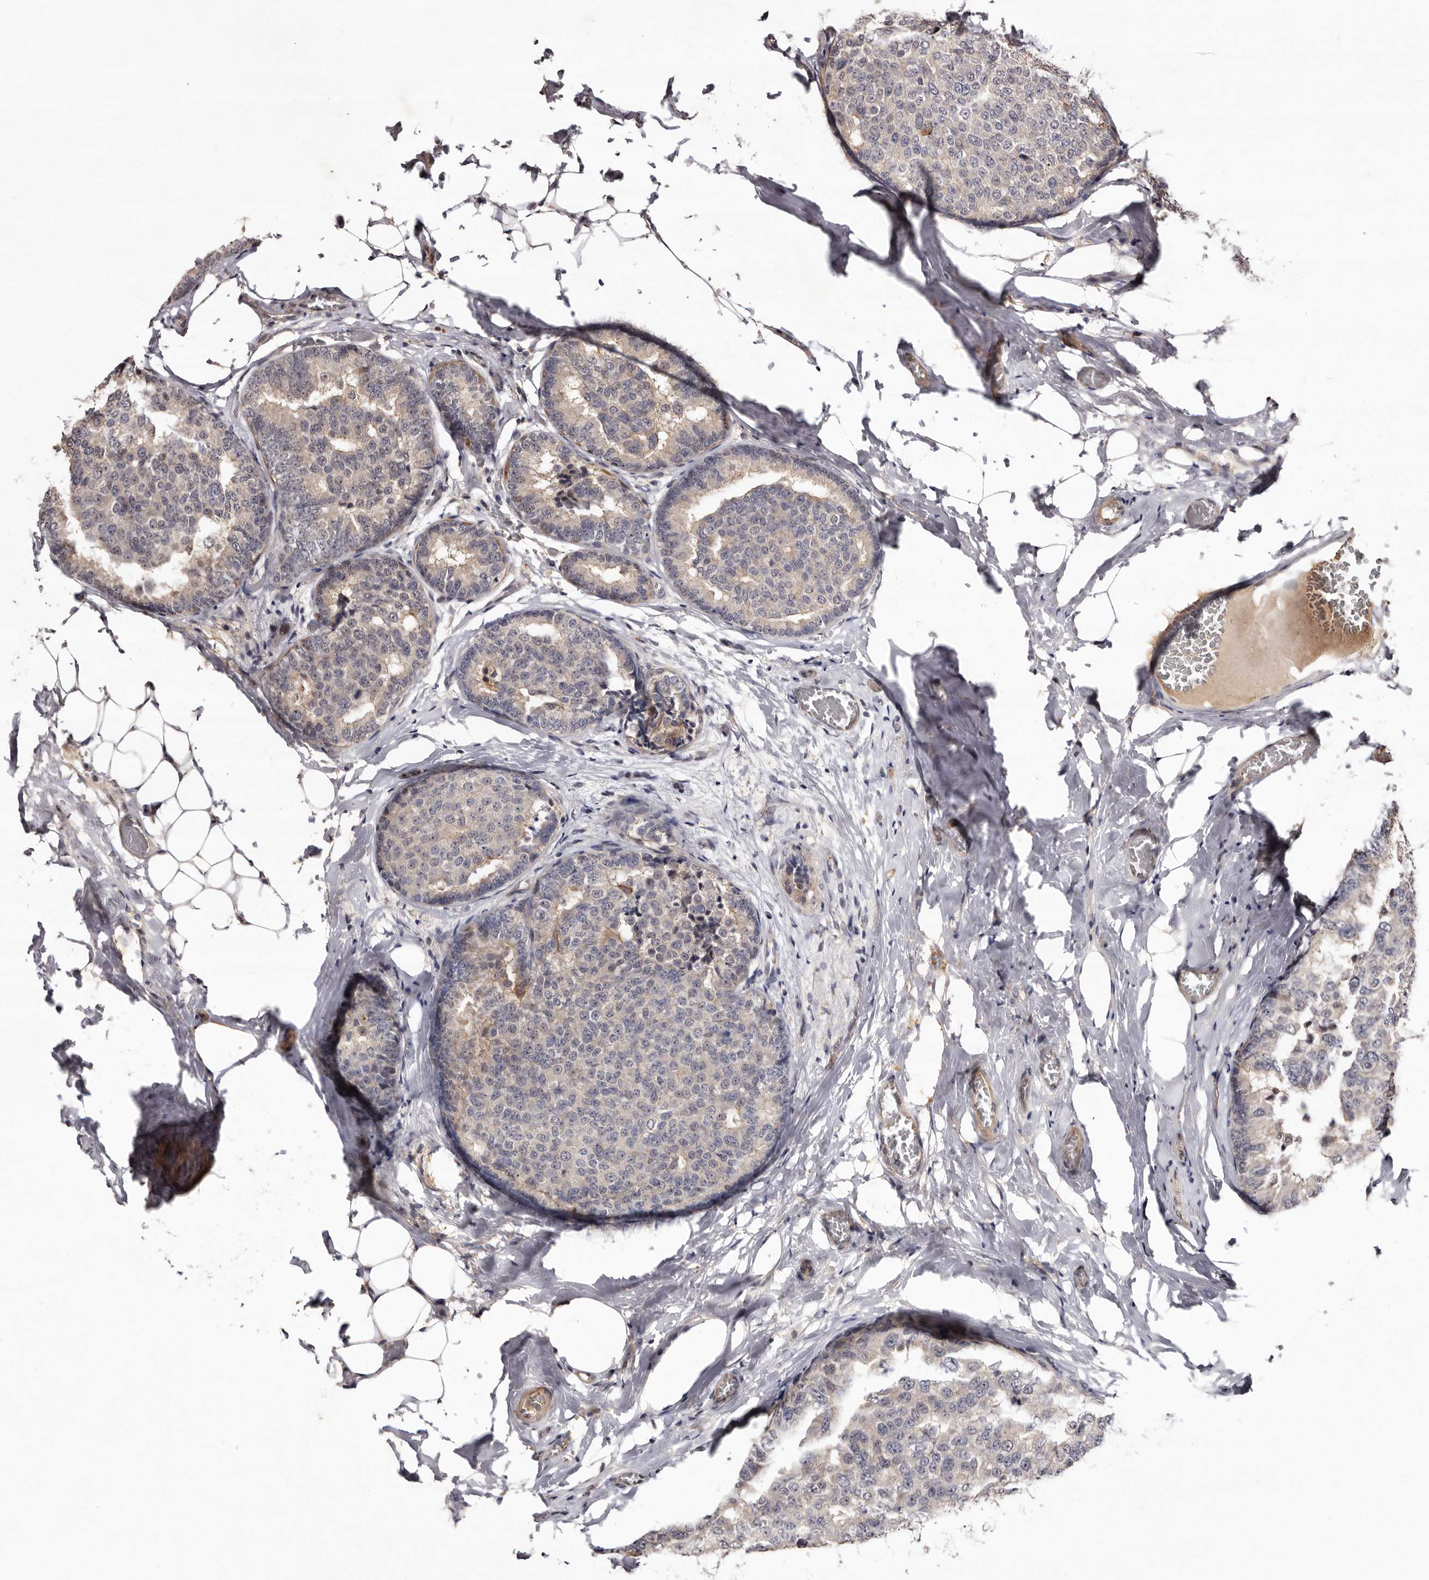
{"staining": {"intensity": "weak", "quantity": "<25%", "location": "cytoplasmic/membranous"}, "tissue": "breast cancer", "cell_type": "Tumor cells", "image_type": "cancer", "snomed": [{"axis": "morphology", "description": "Normal tissue, NOS"}, {"axis": "morphology", "description": "Duct carcinoma"}, {"axis": "topography", "description": "Breast"}], "caption": "Photomicrograph shows no significant protein positivity in tumor cells of invasive ductal carcinoma (breast). (Stains: DAB (3,3'-diaminobenzidine) IHC with hematoxylin counter stain, Microscopy: brightfield microscopy at high magnification).", "gene": "LANCL2", "patient": {"sex": "female", "age": 43}}